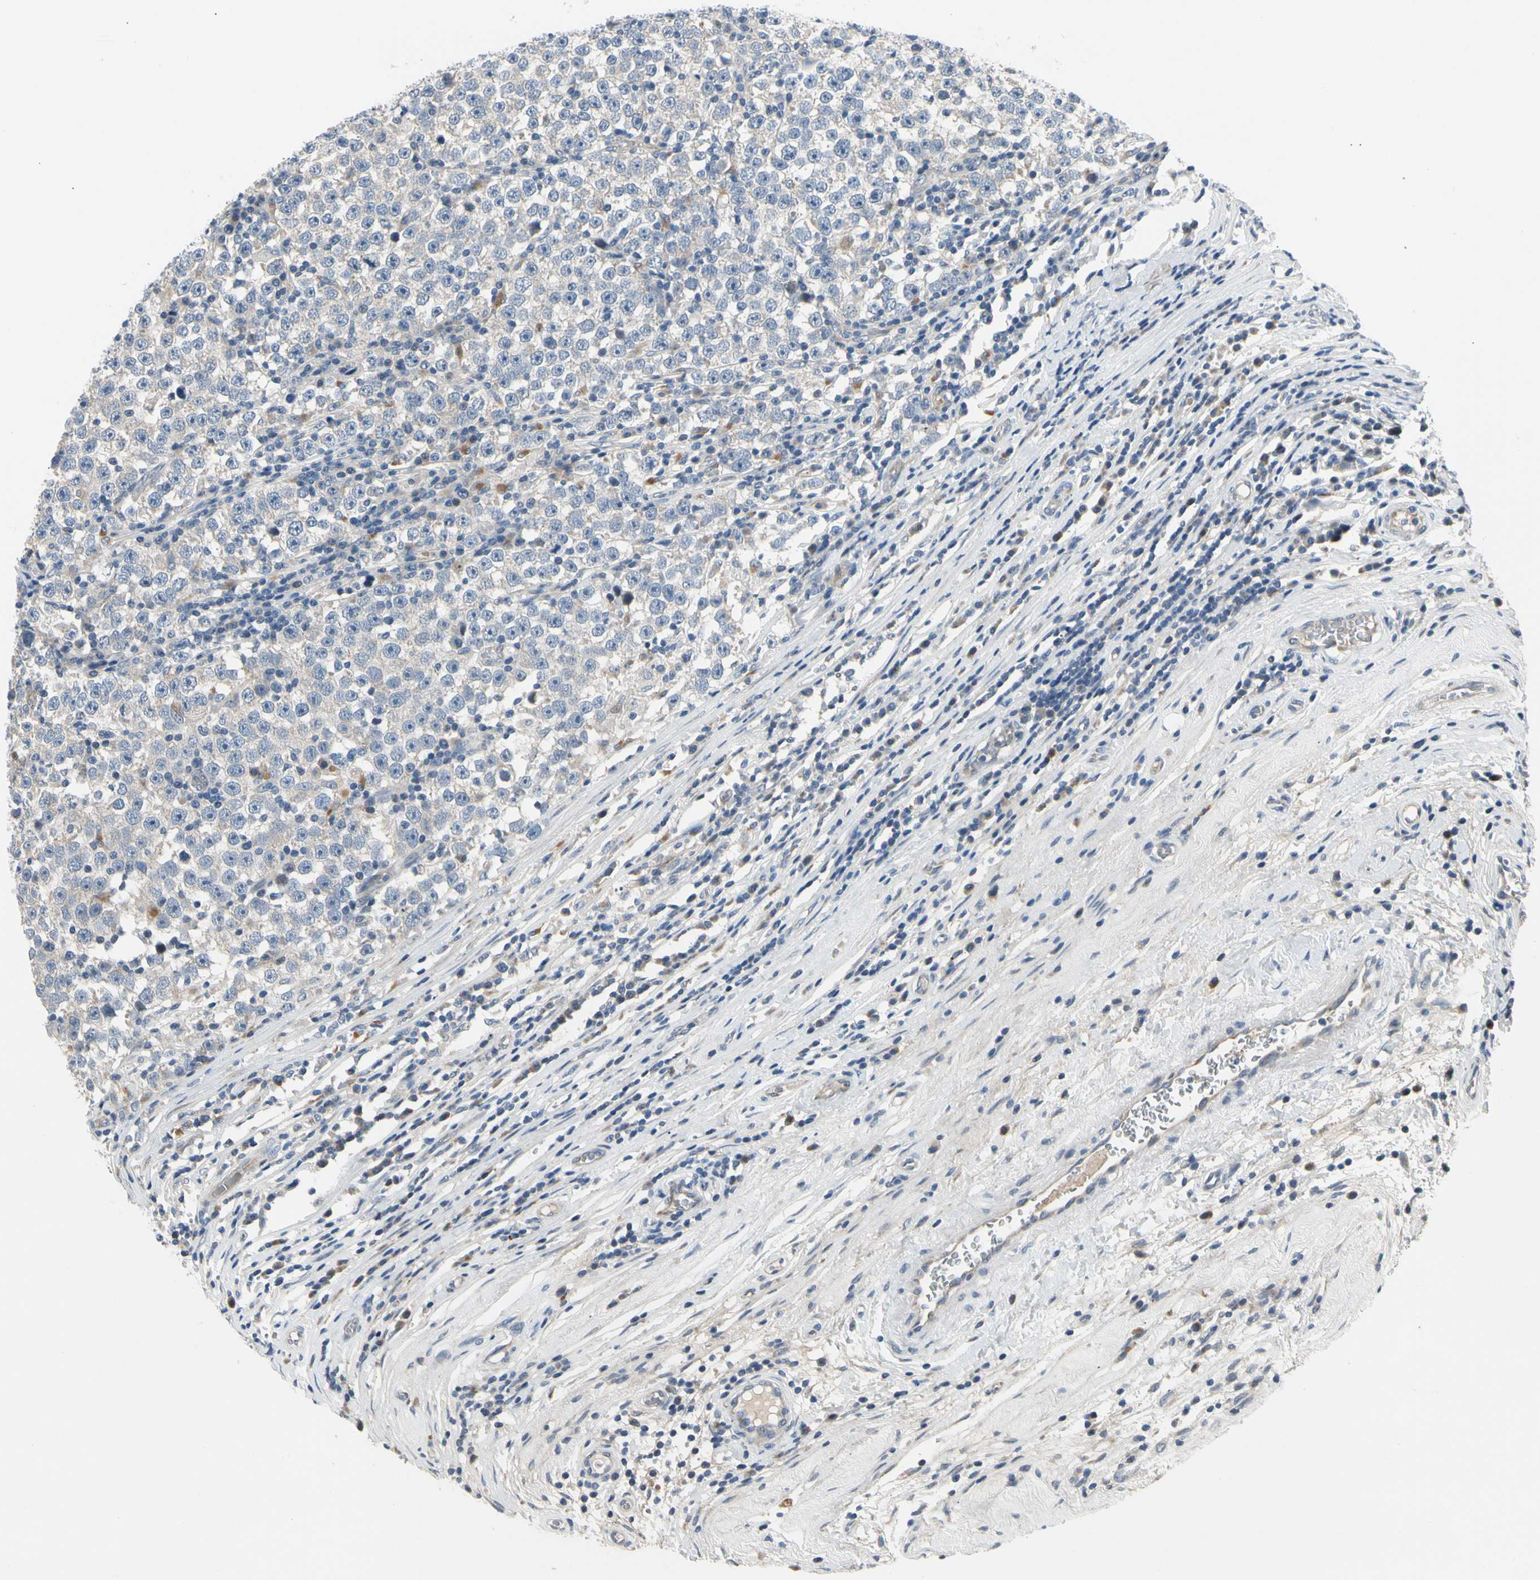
{"staining": {"intensity": "negative", "quantity": "none", "location": "none"}, "tissue": "testis cancer", "cell_type": "Tumor cells", "image_type": "cancer", "snomed": [{"axis": "morphology", "description": "Seminoma, NOS"}, {"axis": "topography", "description": "Testis"}], "caption": "Image shows no protein staining in tumor cells of testis cancer tissue.", "gene": "NFASC", "patient": {"sex": "male", "age": 43}}